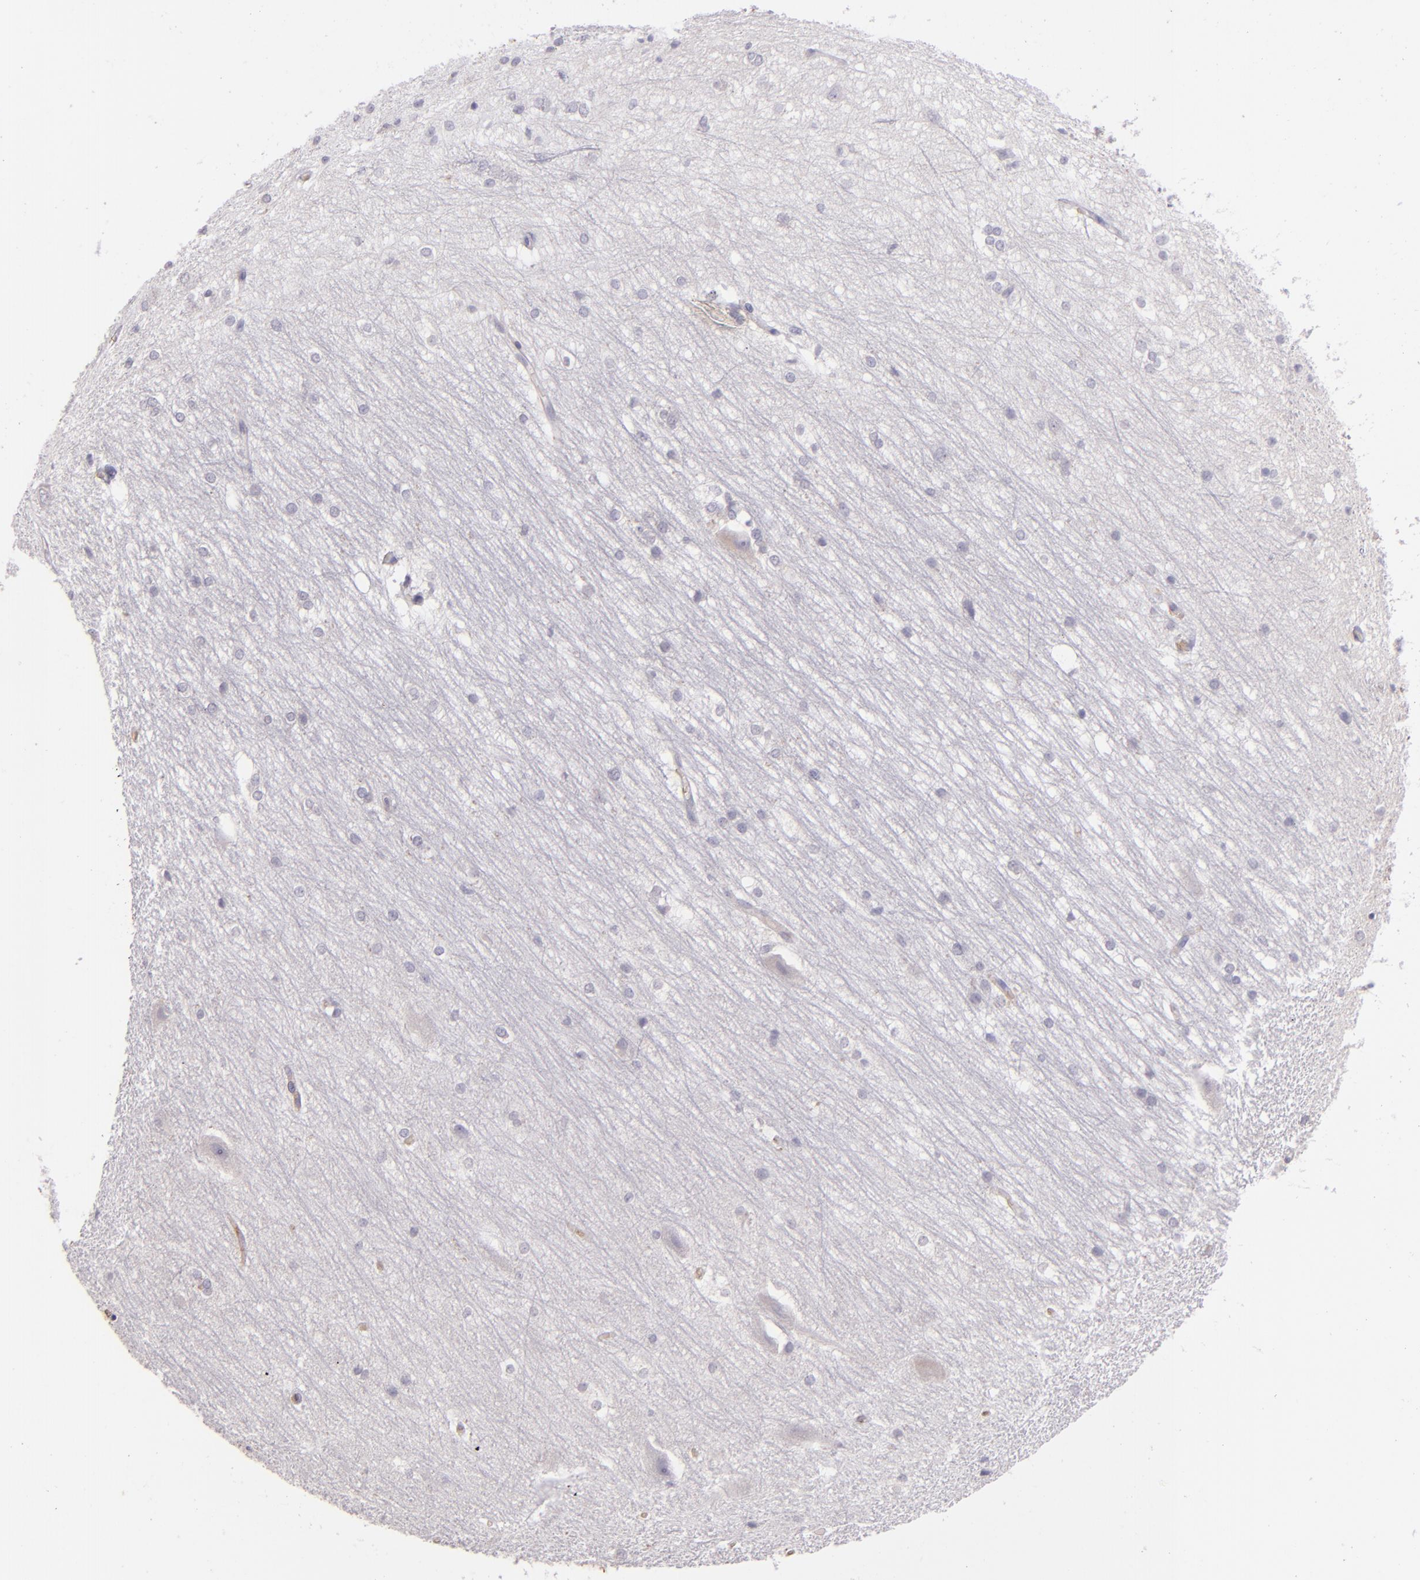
{"staining": {"intensity": "negative", "quantity": "none", "location": "none"}, "tissue": "hippocampus", "cell_type": "Glial cells", "image_type": "normal", "snomed": [{"axis": "morphology", "description": "Normal tissue, NOS"}, {"axis": "topography", "description": "Hippocampus"}], "caption": "Immunohistochemistry photomicrograph of normal human hippocampus stained for a protein (brown), which reveals no expression in glial cells.", "gene": "ACE", "patient": {"sex": "female", "age": 19}}